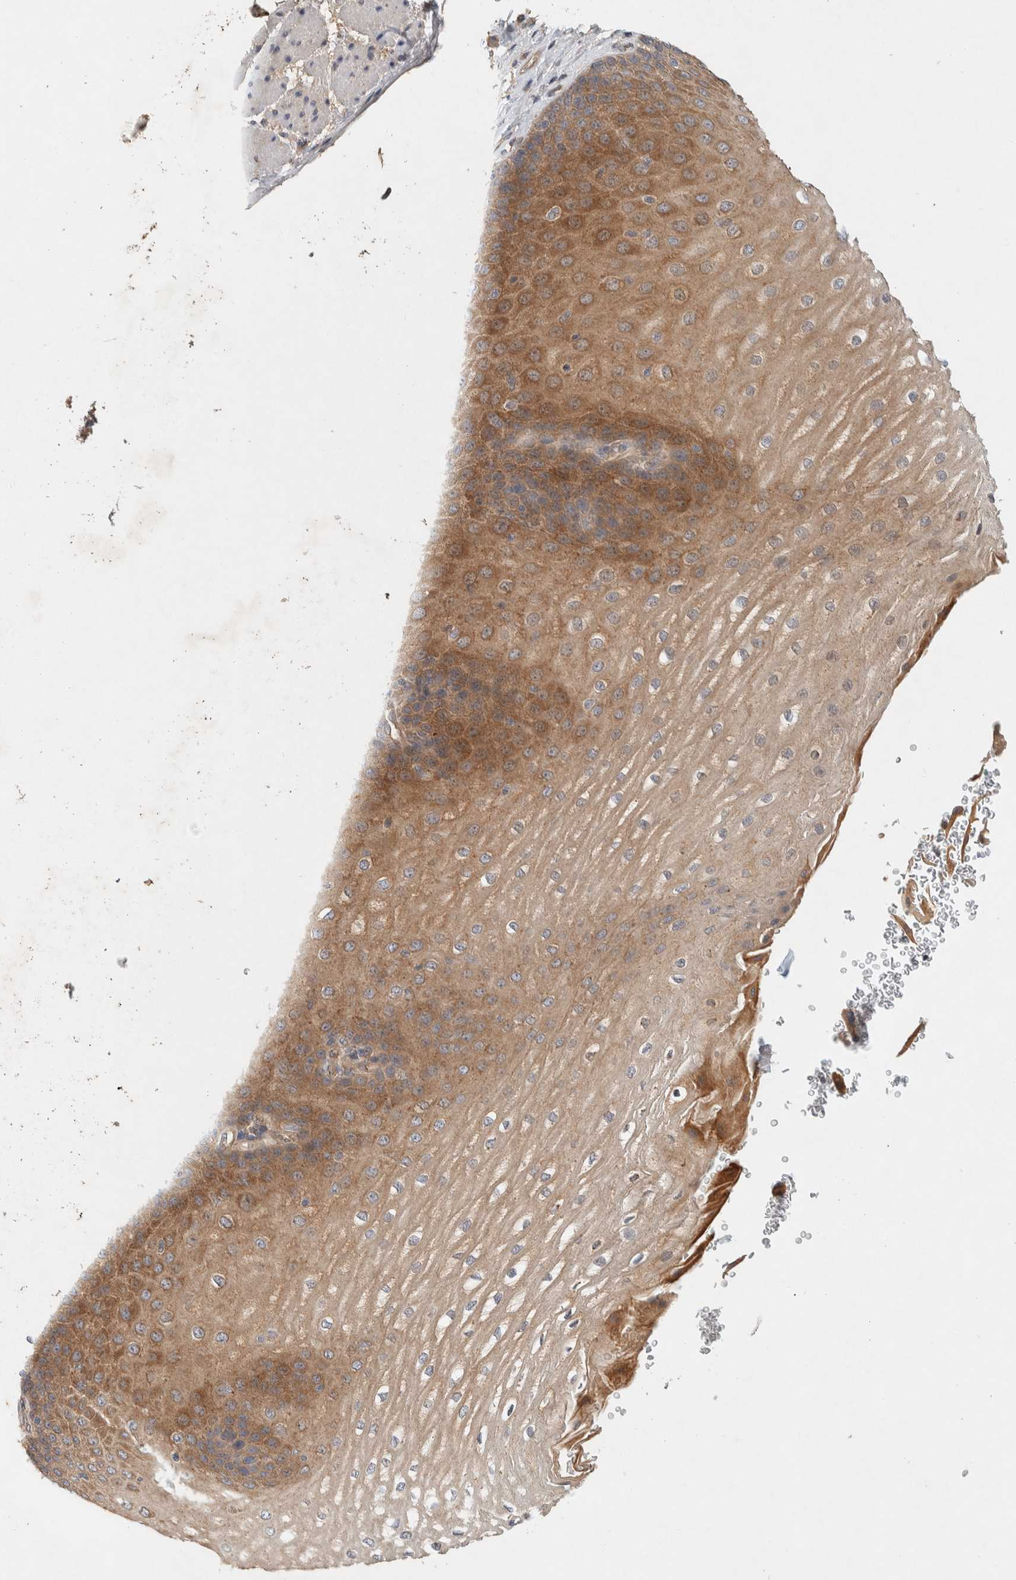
{"staining": {"intensity": "moderate", "quantity": ">75%", "location": "cytoplasmic/membranous"}, "tissue": "esophagus", "cell_type": "Squamous epithelial cells", "image_type": "normal", "snomed": [{"axis": "morphology", "description": "Normal tissue, NOS"}, {"axis": "topography", "description": "Esophagus"}], "caption": "An image of human esophagus stained for a protein demonstrates moderate cytoplasmic/membranous brown staining in squamous epithelial cells.", "gene": "PXK", "patient": {"sex": "male", "age": 54}}